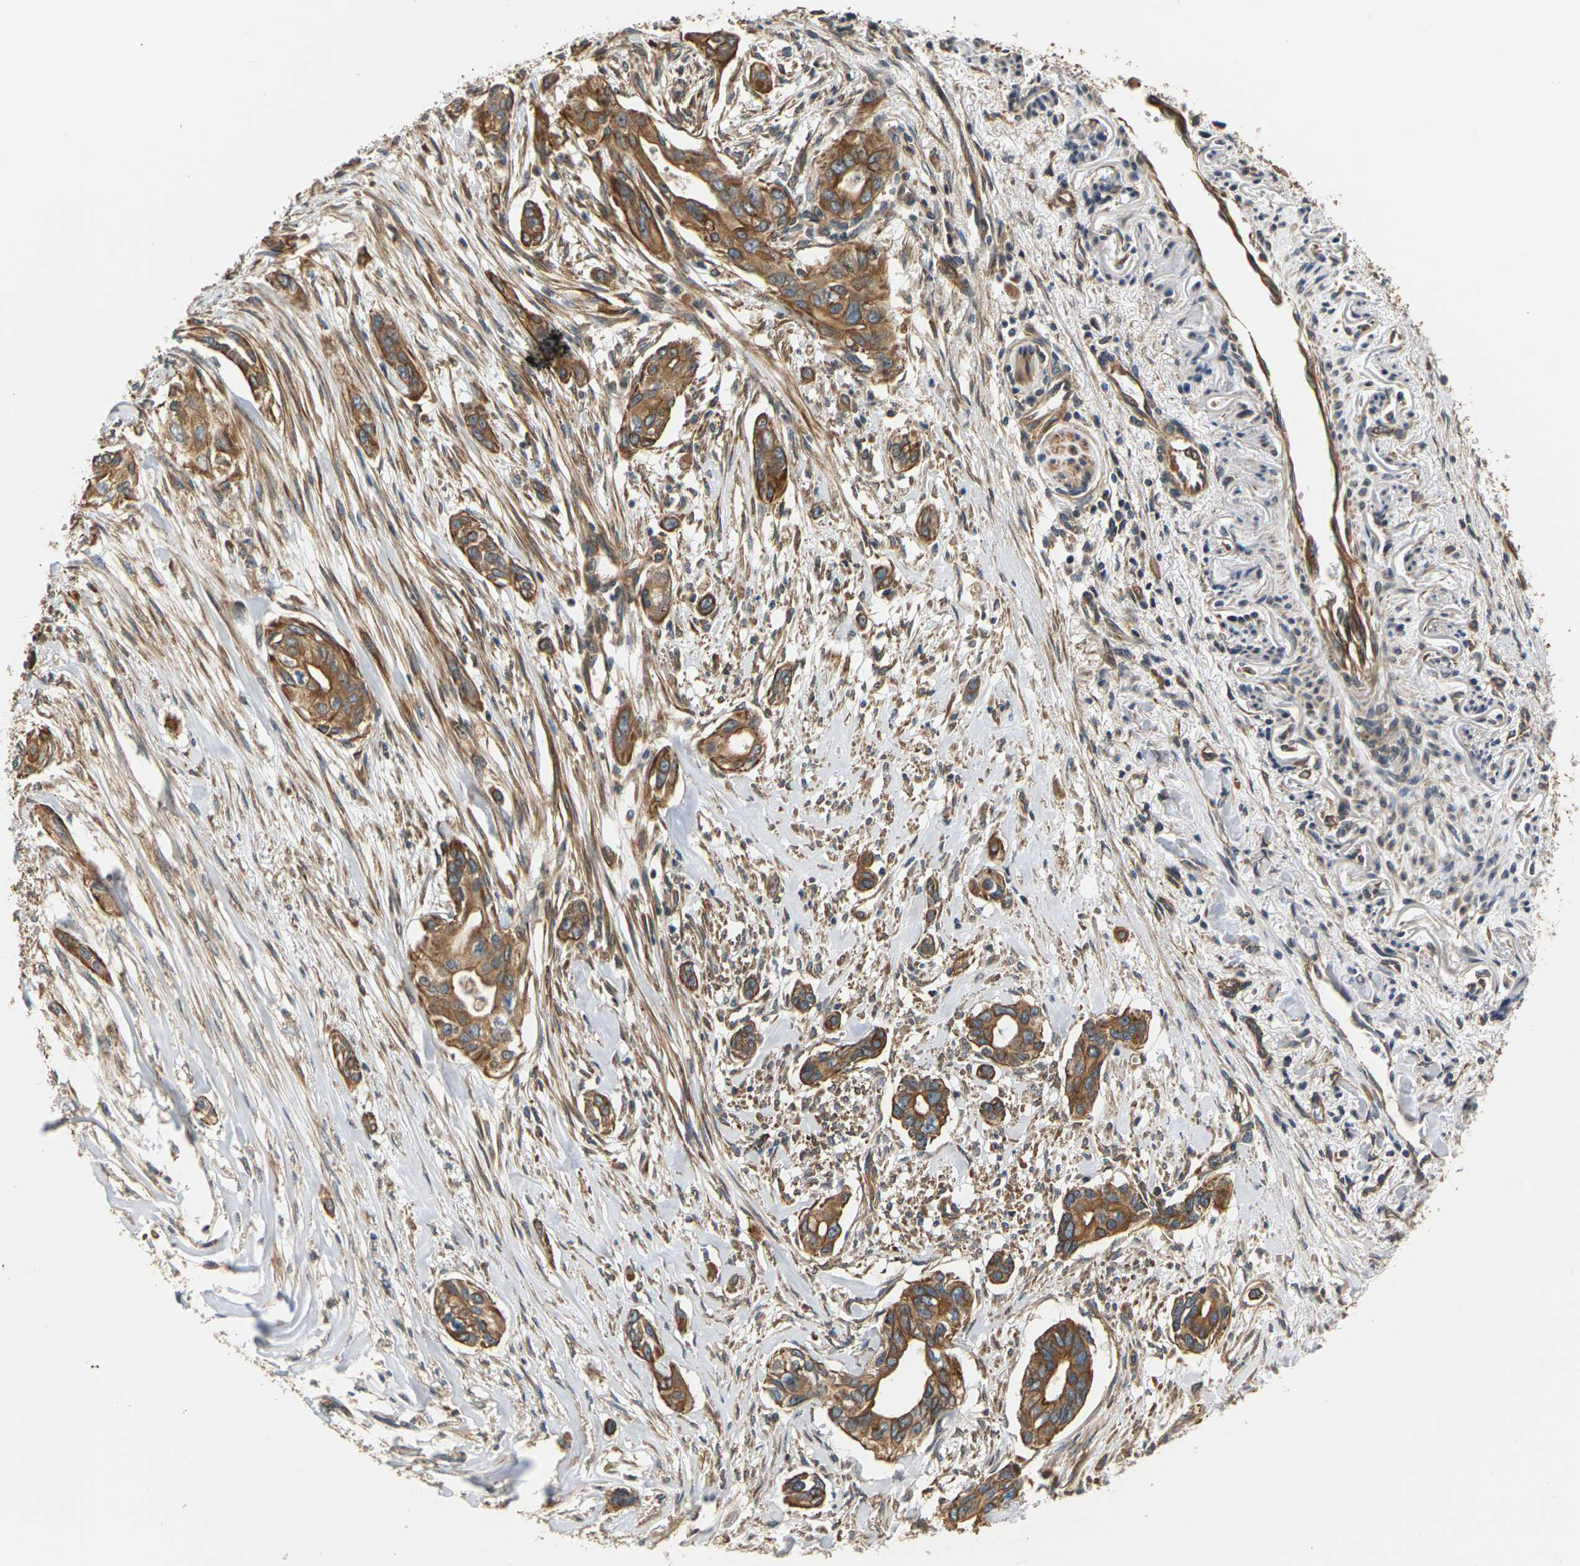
{"staining": {"intensity": "moderate", "quantity": ">75%", "location": "cytoplasmic/membranous"}, "tissue": "pancreatic cancer", "cell_type": "Tumor cells", "image_type": "cancer", "snomed": [{"axis": "morphology", "description": "Adenocarcinoma, NOS"}, {"axis": "topography", "description": "Pancreas"}], "caption": "Human pancreatic cancer stained with a brown dye reveals moderate cytoplasmic/membranous positive expression in approximately >75% of tumor cells.", "gene": "PCDHB4", "patient": {"sex": "female", "age": 60}}